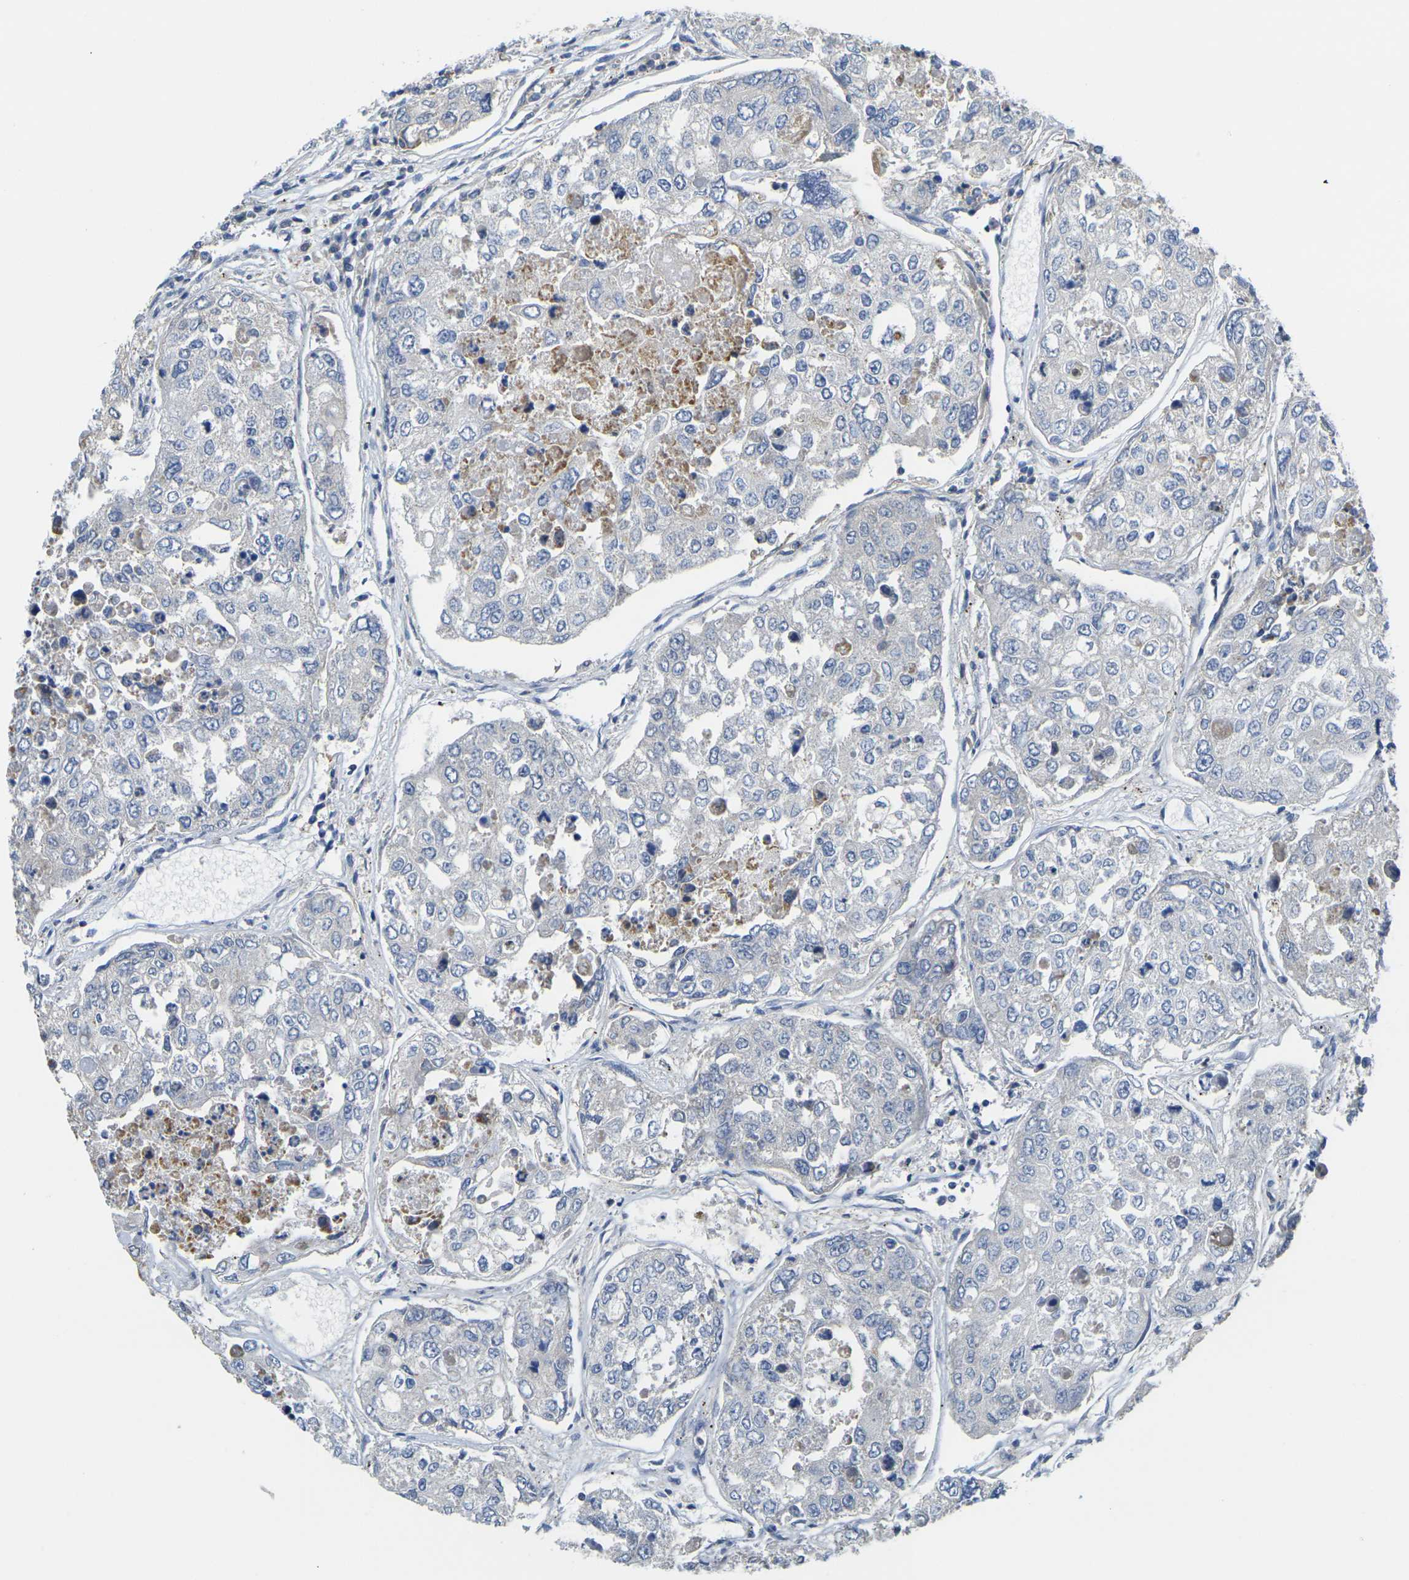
{"staining": {"intensity": "negative", "quantity": "none", "location": "none"}, "tissue": "urothelial cancer", "cell_type": "Tumor cells", "image_type": "cancer", "snomed": [{"axis": "morphology", "description": "Urothelial carcinoma, High grade"}, {"axis": "topography", "description": "Lymph node"}, {"axis": "topography", "description": "Urinary bladder"}], "caption": "Tumor cells show no significant positivity in urothelial cancer.", "gene": "OTOF", "patient": {"sex": "male", "age": 51}}